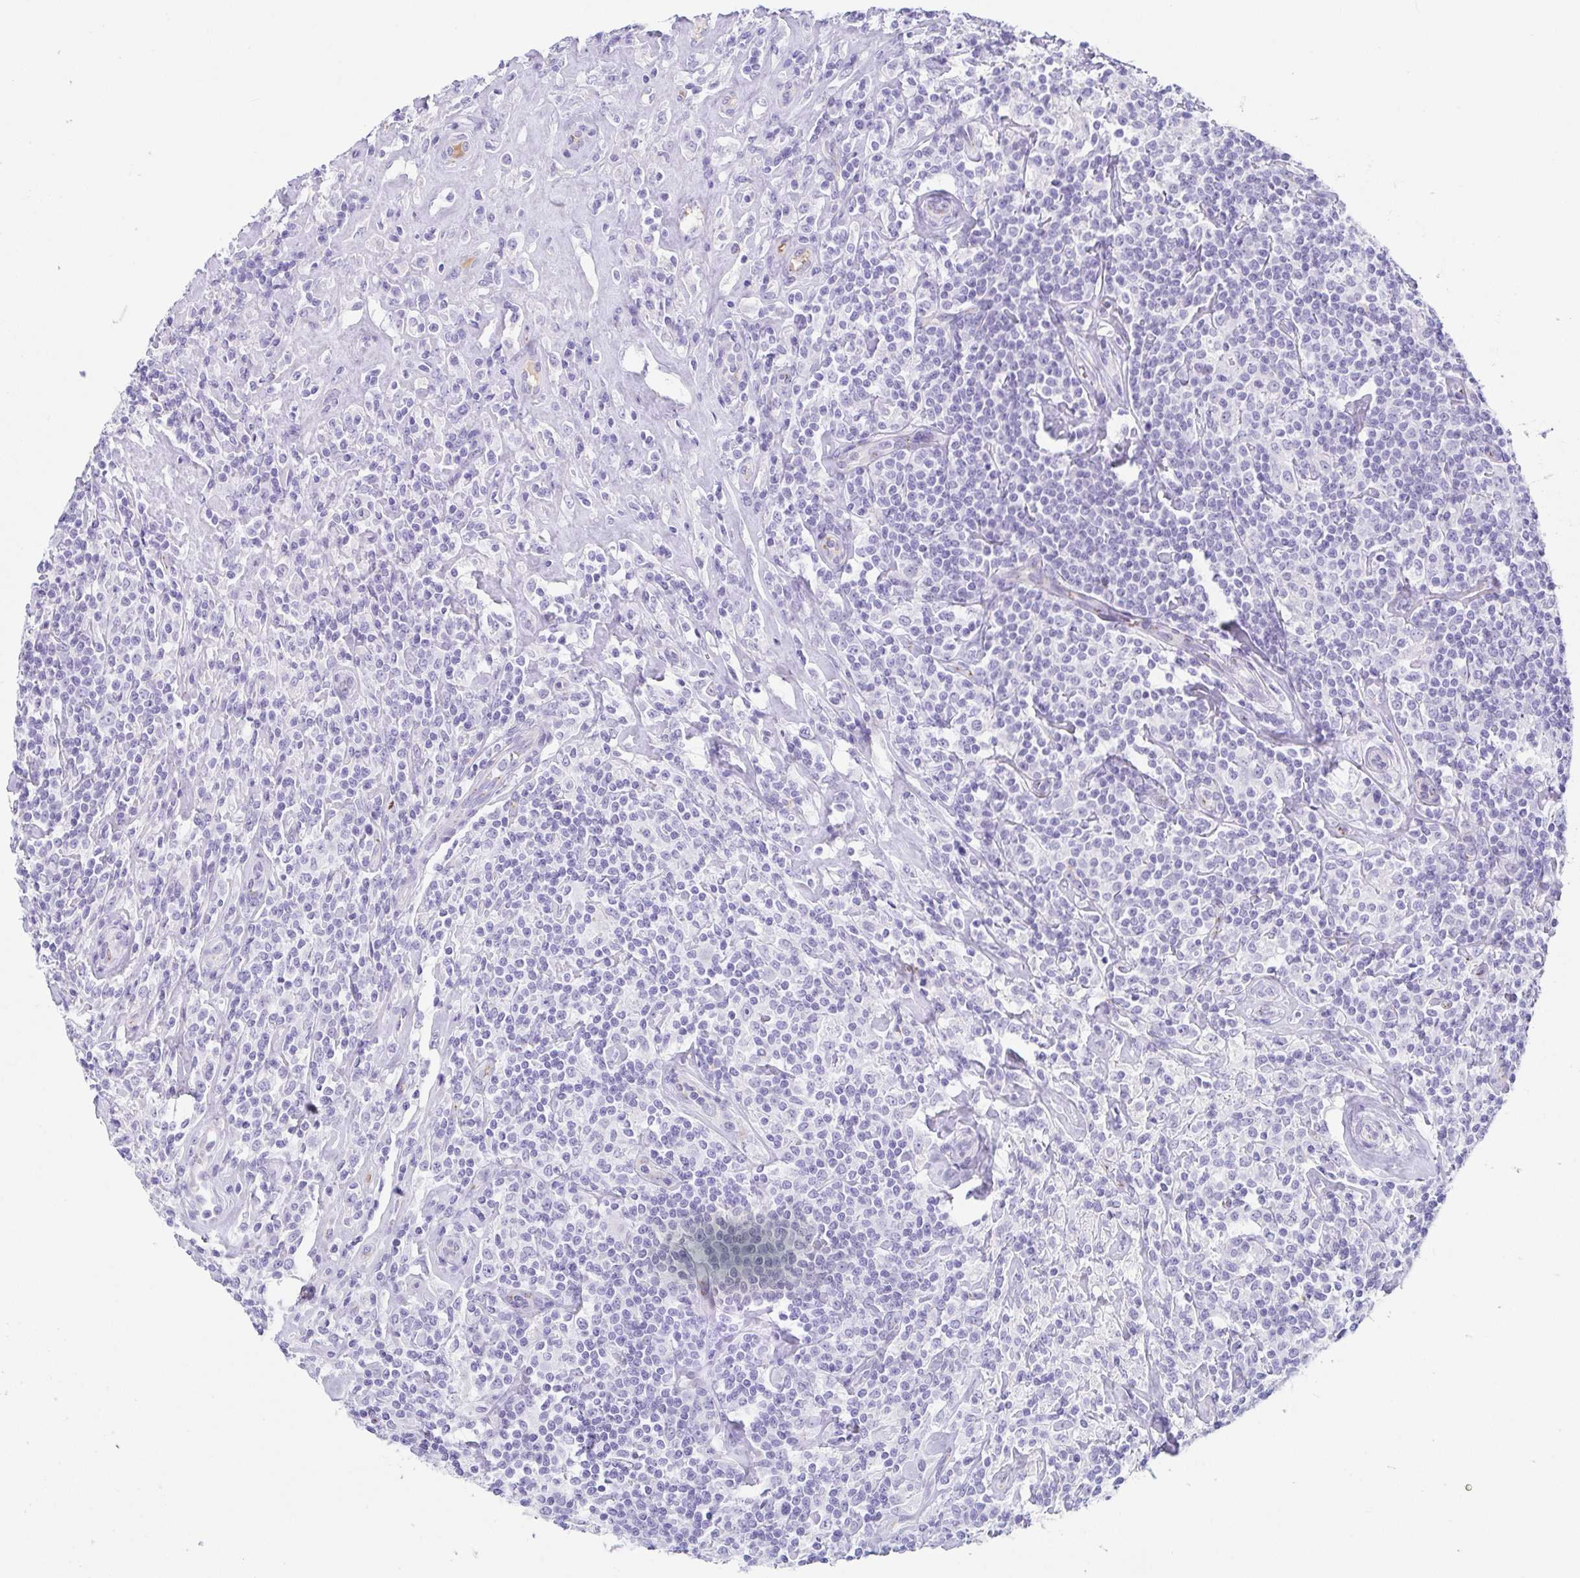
{"staining": {"intensity": "negative", "quantity": "none", "location": "none"}, "tissue": "lymphoma", "cell_type": "Tumor cells", "image_type": "cancer", "snomed": [{"axis": "morphology", "description": "Hodgkin's disease, NOS"}, {"axis": "morphology", "description": "Hodgkin's lymphoma, nodular sclerosis"}, {"axis": "topography", "description": "Lymph node"}], "caption": "DAB immunohistochemical staining of human lymphoma demonstrates no significant positivity in tumor cells.", "gene": "LDLRAD1", "patient": {"sex": "female", "age": 10}}